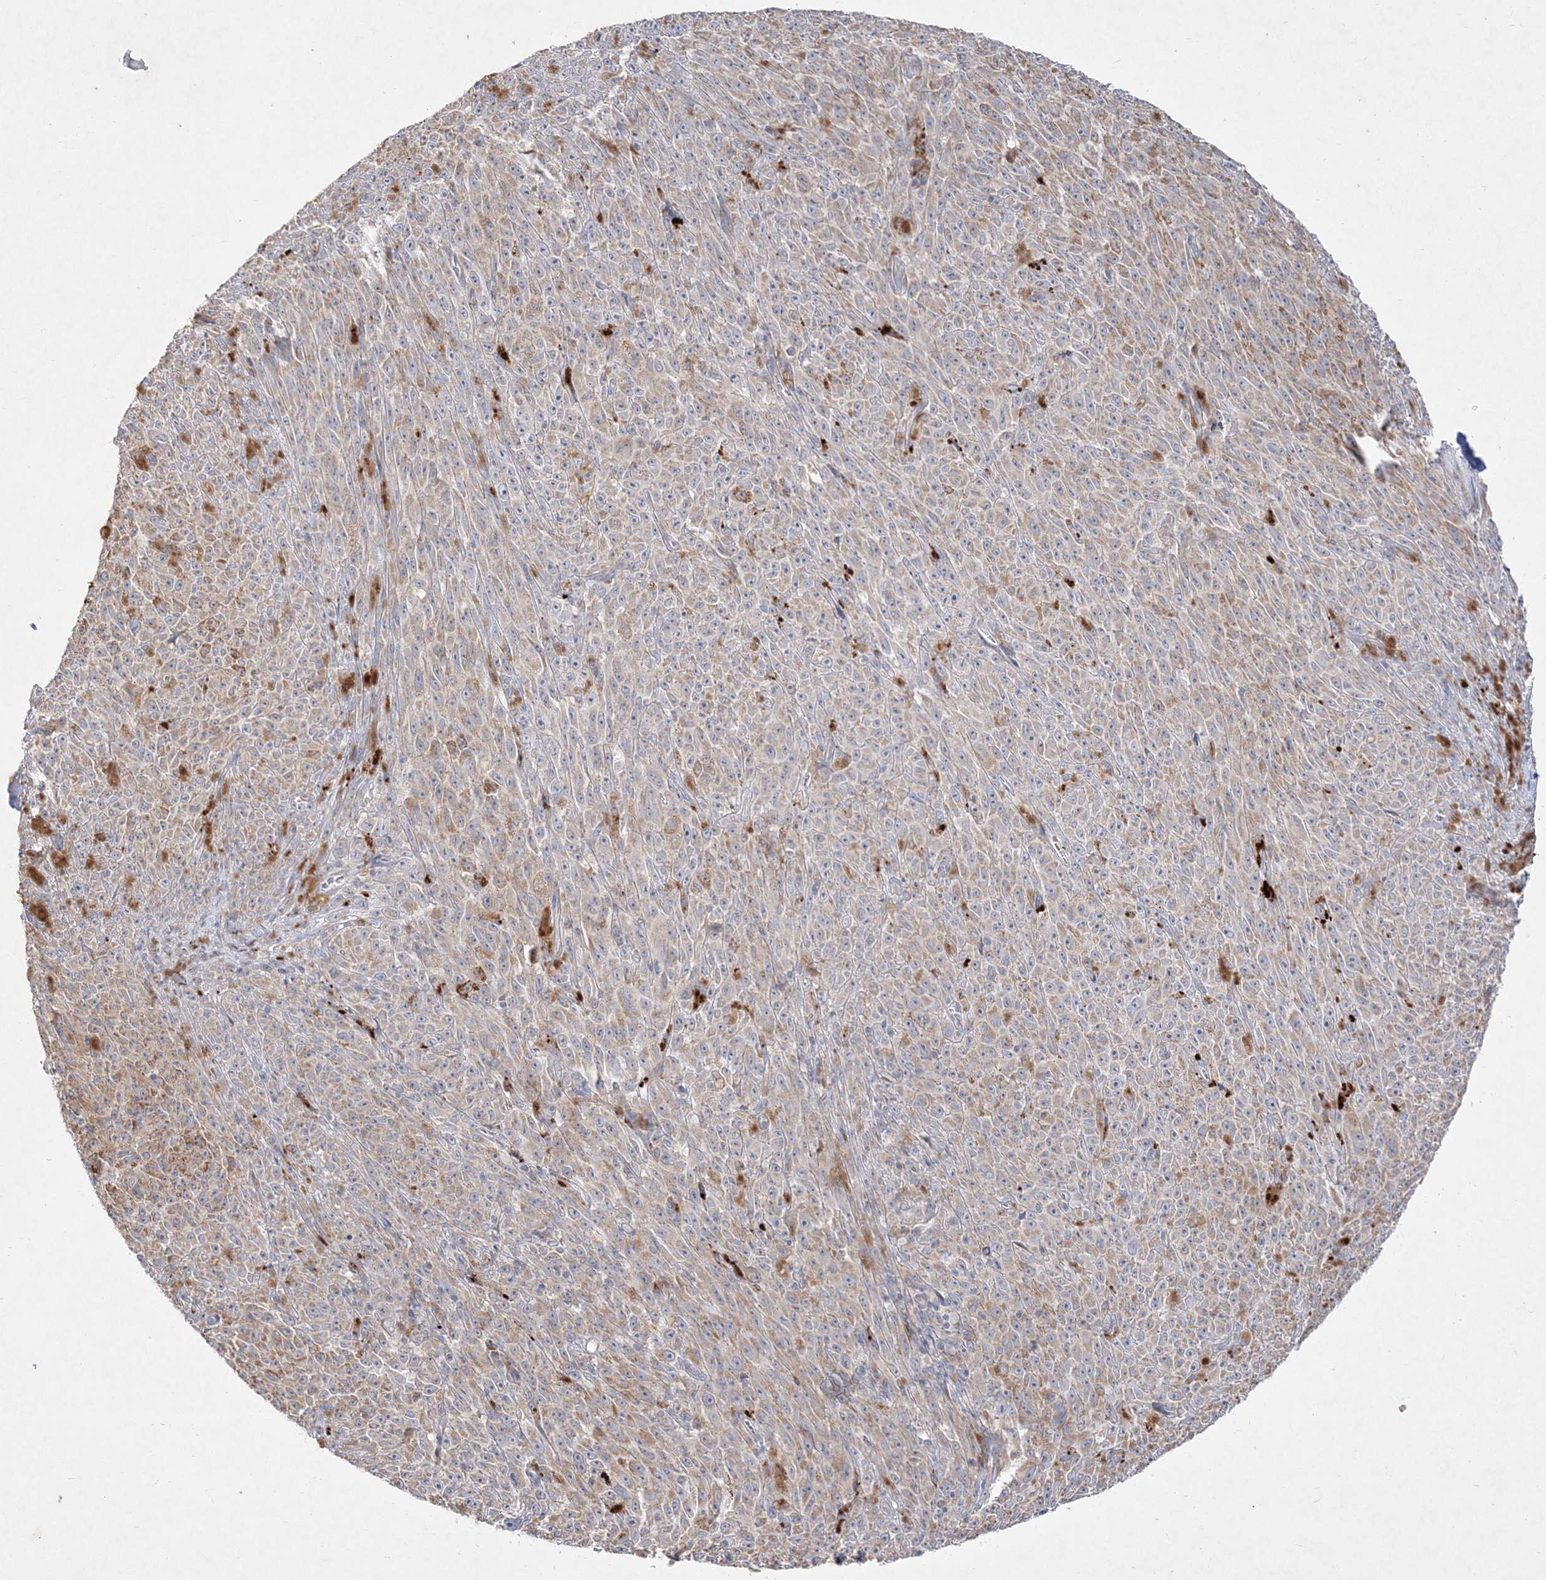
{"staining": {"intensity": "weak", "quantity": ">75%", "location": "cytoplasmic/membranous"}, "tissue": "melanoma", "cell_type": "Tumor cells", "image_type": "cancer", "snomed": [{"axis": "morphology", "description": "Malignant melanoma, NOS"}, {"axis": "topography", "description": "Skin"}], "caption": "Brown immunohistochemical staining in melanoma reveals weak cytoplasmic/membranous expression in approximately >75% of tumor cells.", "gene": "CLNK", "patient": {"sex": "female", "age": 82}}